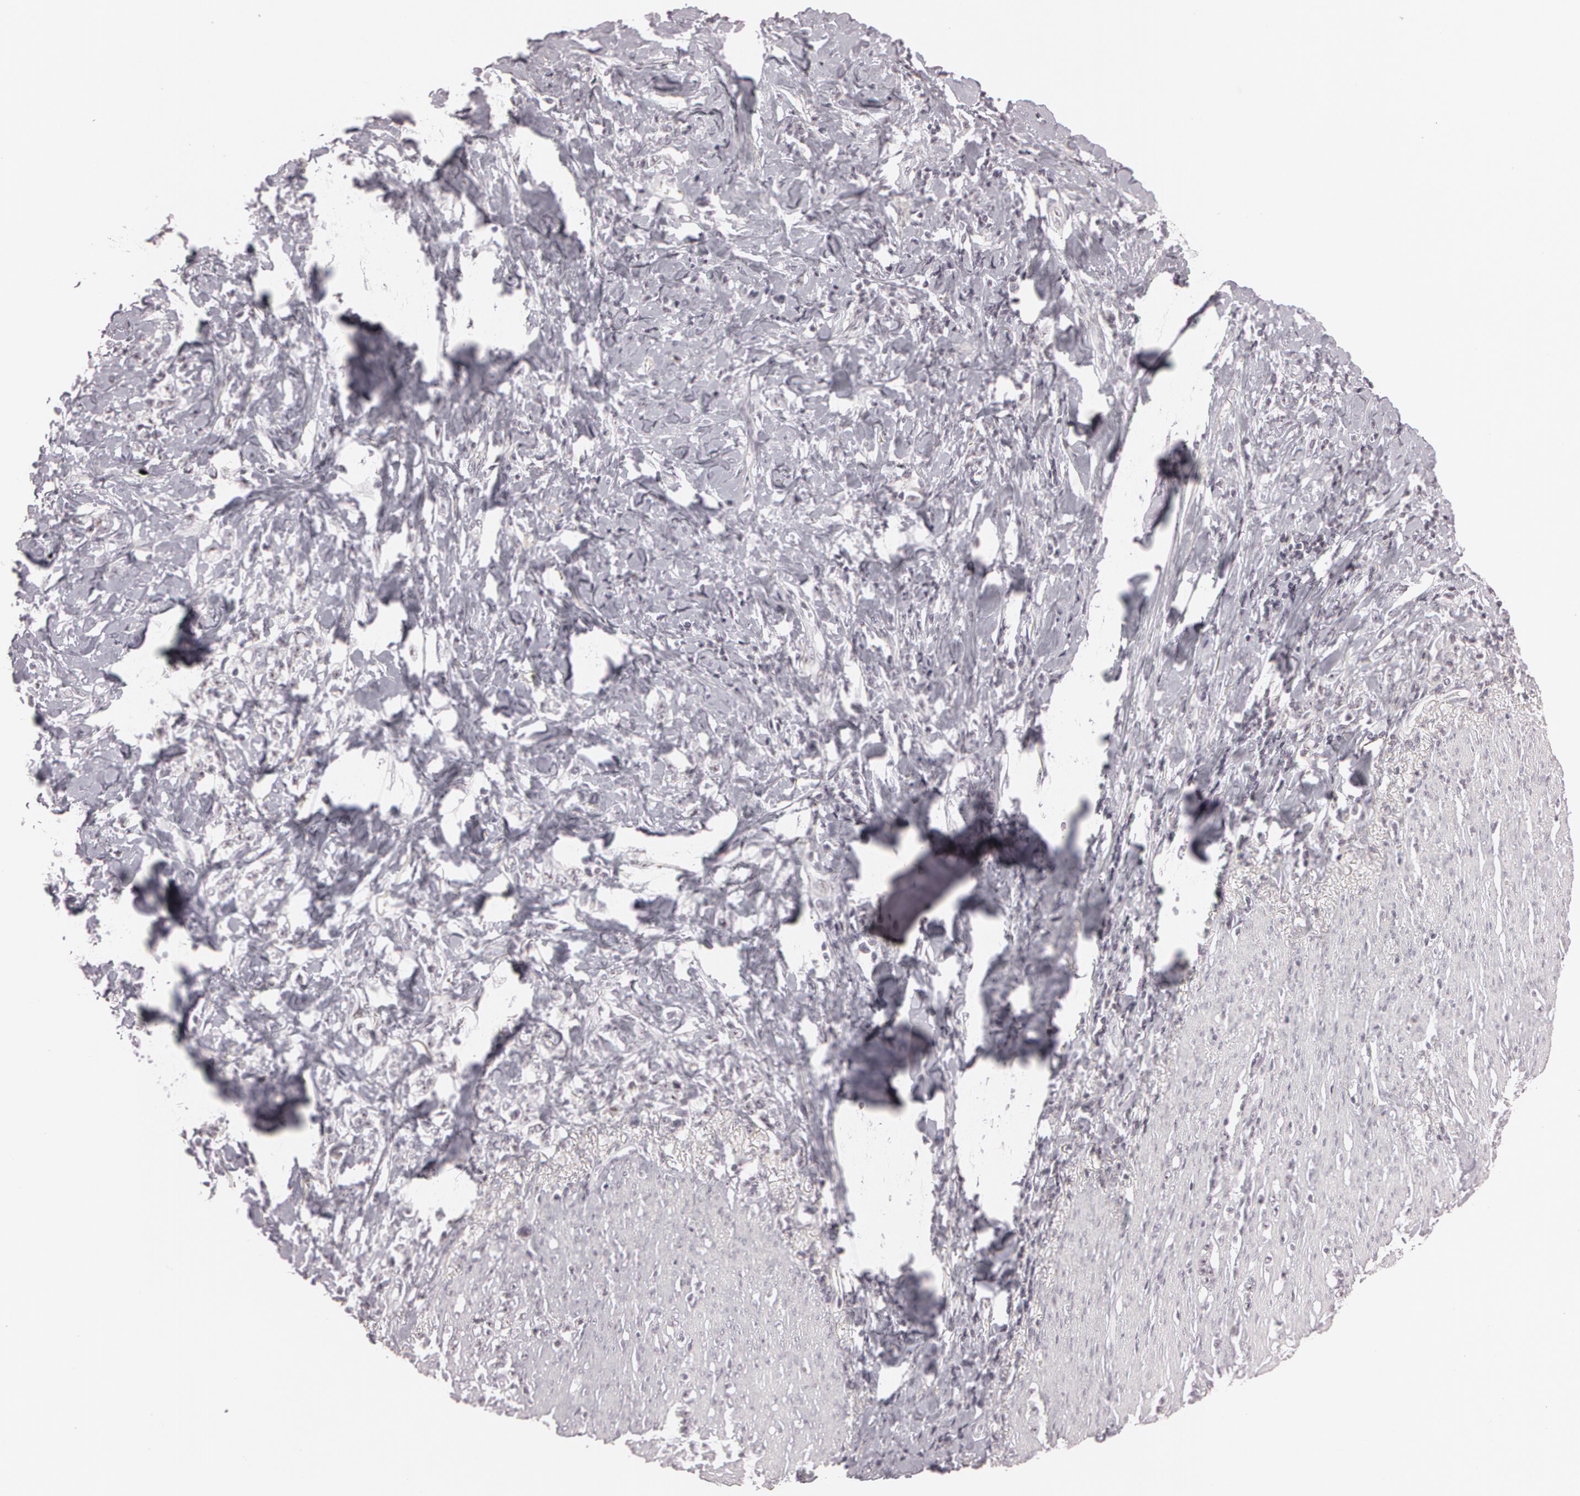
{"staining": {"intensity": "negative", "quantity": "none", "location": "none"}, "tissue": "stomach cancer", "cell_type": "Tumor cells", "image_type": "cancer", "snomed": [{"axis": "morphology", "description": "Adenocarcinoma, NOS"}, {"axis": "topography", "description": "Stomach, lower"}], "caption": "Immunohistochemistry of human adenocarcinoma (stomach) displays no expression in tumor cells. Brightfield microscopy of immunohistochemistry stained with DAB (brown) and hematoxylin (blue), captured at high magnification.", "gene": "FBL", "patient": {"sex": "male", "age": 88}}